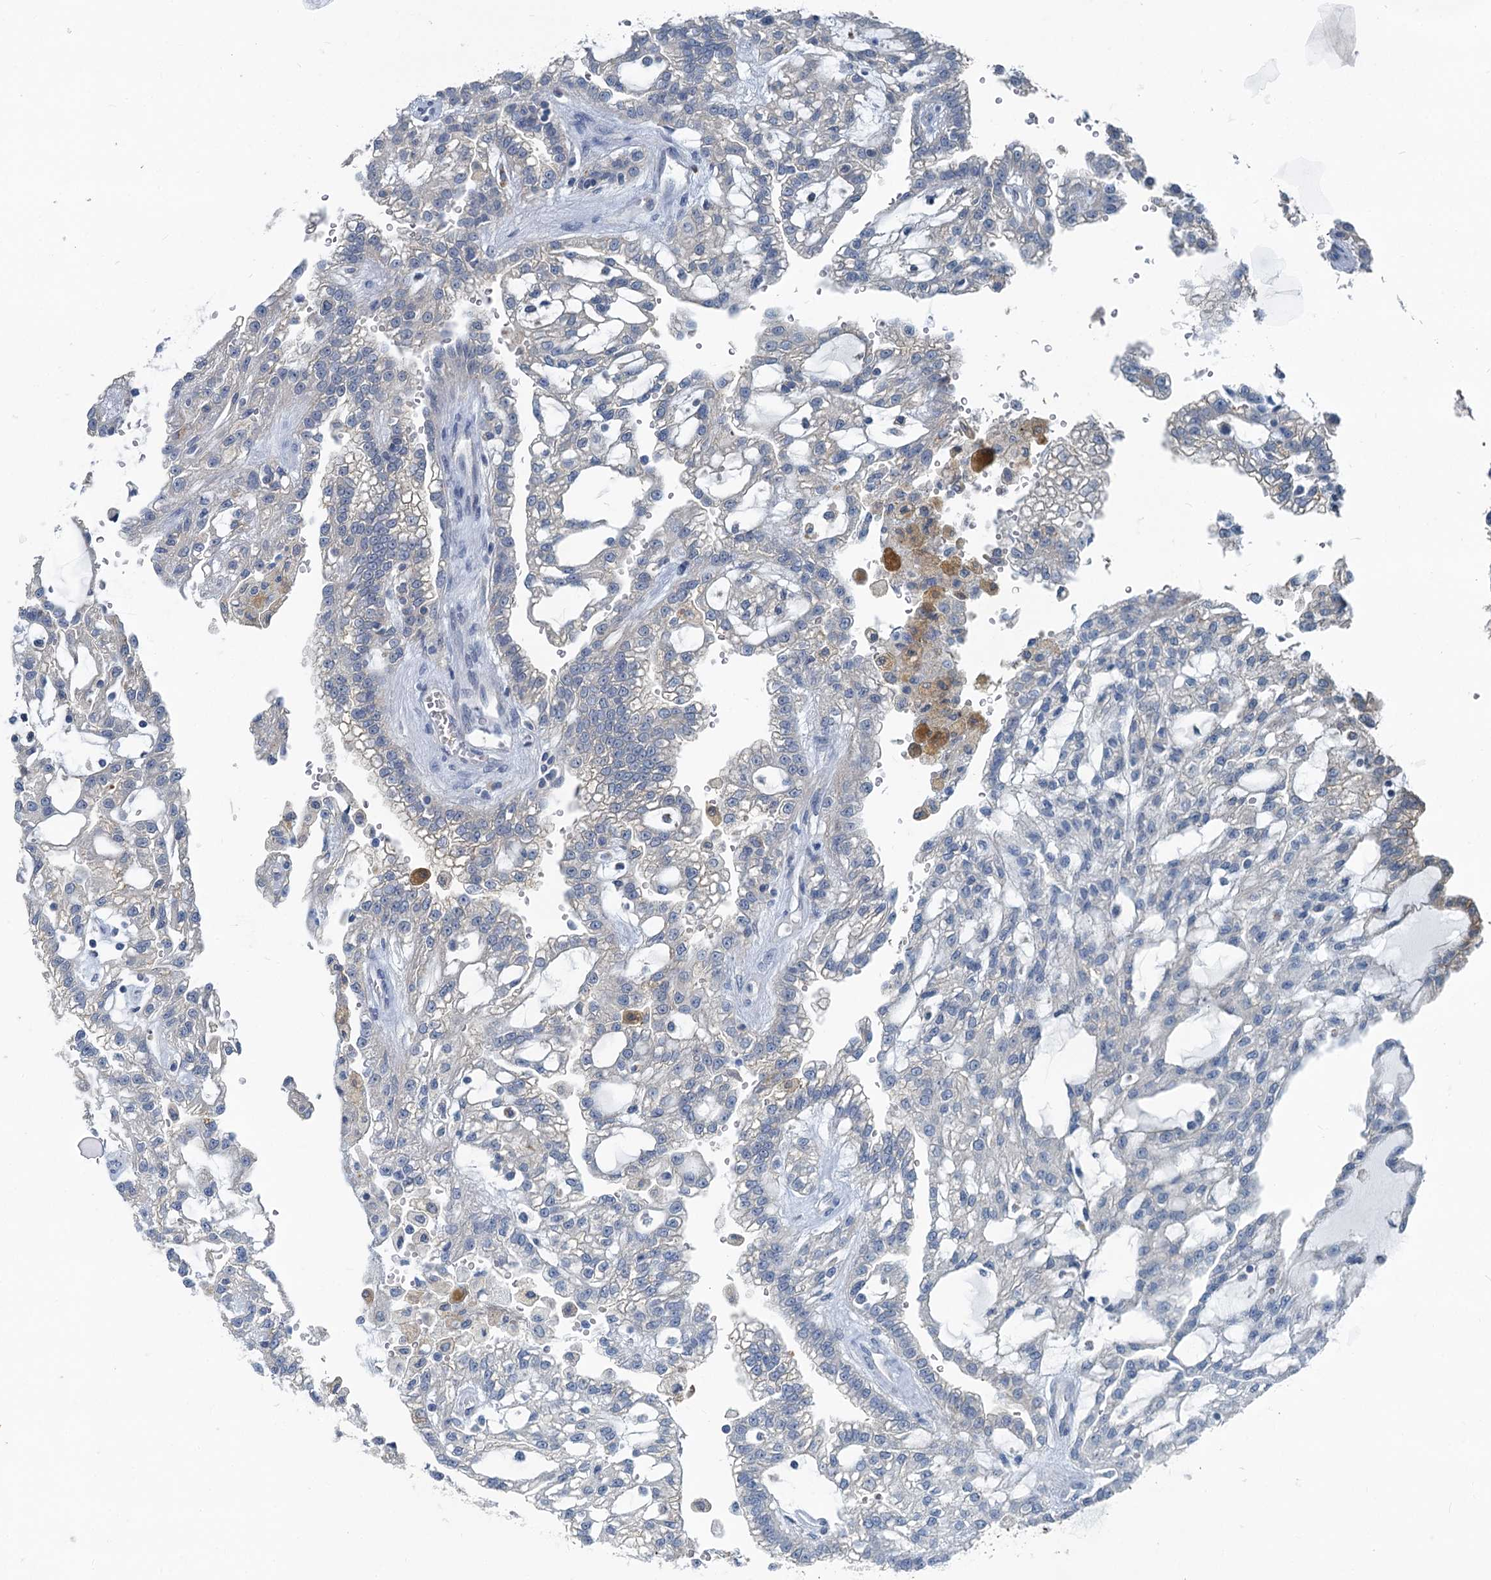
{"staining": {"intensity": "negative", "quantity": "none", "location": "none"}, "tissue": "renal cancer", "cell_type": "Tumor cells", "image_type": "cancer", "snomed": [{"axis": "morphology", "description": "Adenocarcinoma, NOS"}, {"axis": "topography", "description": "Kidney"}], "caption": "An IHC micrograph of adenocarcinoma (renal) is shown. There is no staining in tumor cells of adenocarcinoma (renal). (Brightfield microscopy of DAB (3,3'-diaminobenzidine) immunohistochemistry at high magnification).", "gene": "GCLM", "patient": {"sex": "male", "age": 63}}